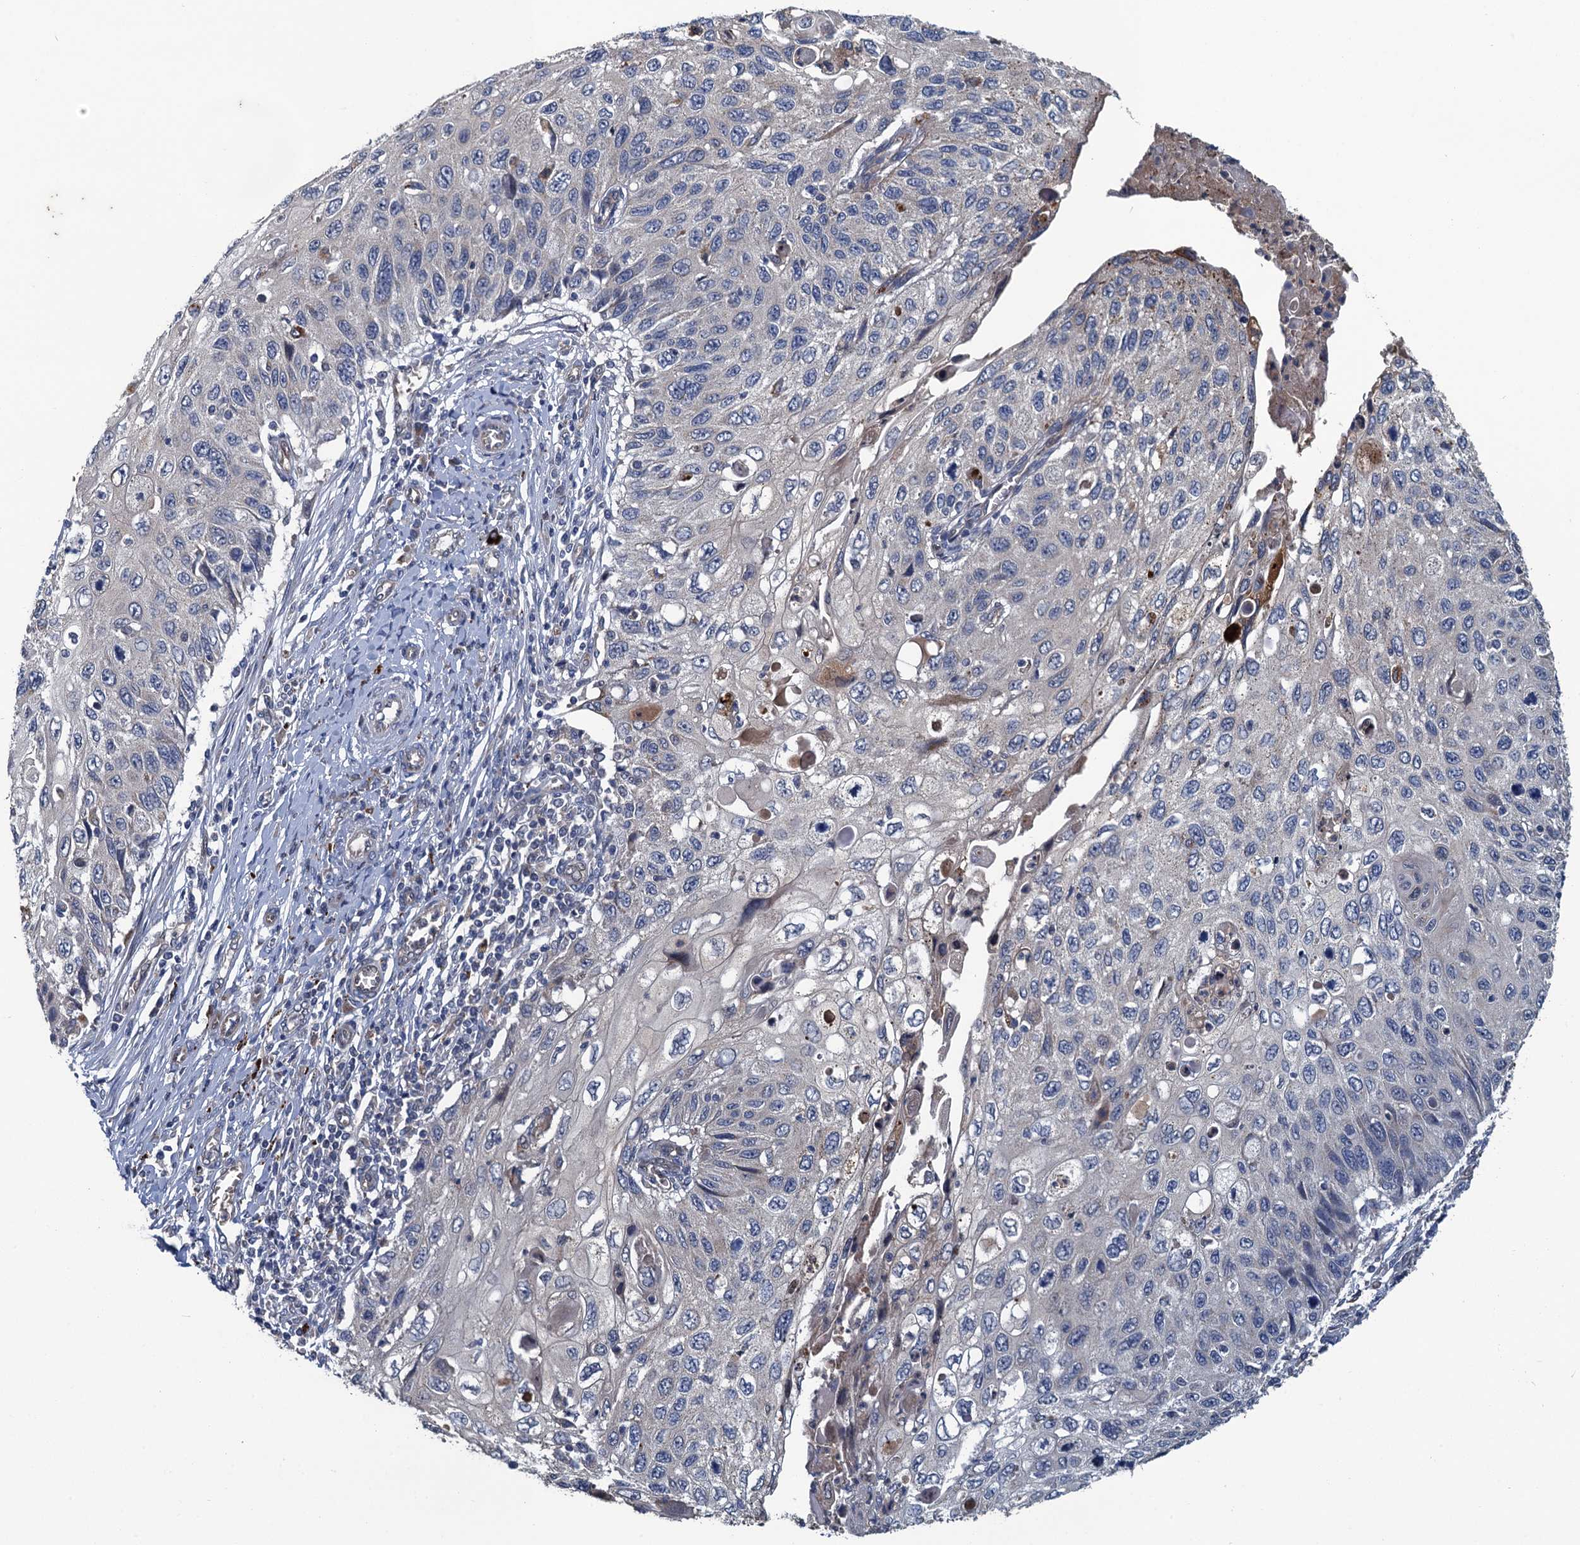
{"staining": {"intensity": "negative", "quantity": "none", "location": "none"}, "tissue": "cervical cancer", "cell_type": "Tumor cells", "image_type": "cancer", "snomed": [{"axis": "morphology", "description": "Squamous cell carcinoma, NOS"}, {"axis": "topography", "description": "Cervix"}], "caption": "DAB (3,3'-diaminobenzidine) immunohistochemical staining of squamous cell carcinoma (cervical) shows no significant expression in tumor cells. The staining was performed using DAB (3,3'-diaminobenzidine) to visualize the protein expression in brown, while the nuclei were stained in blue with hematoxylin (Magnification: 20x).", "gene": "KBTBD8", "patient": {"sex": "female", "age": 70}}